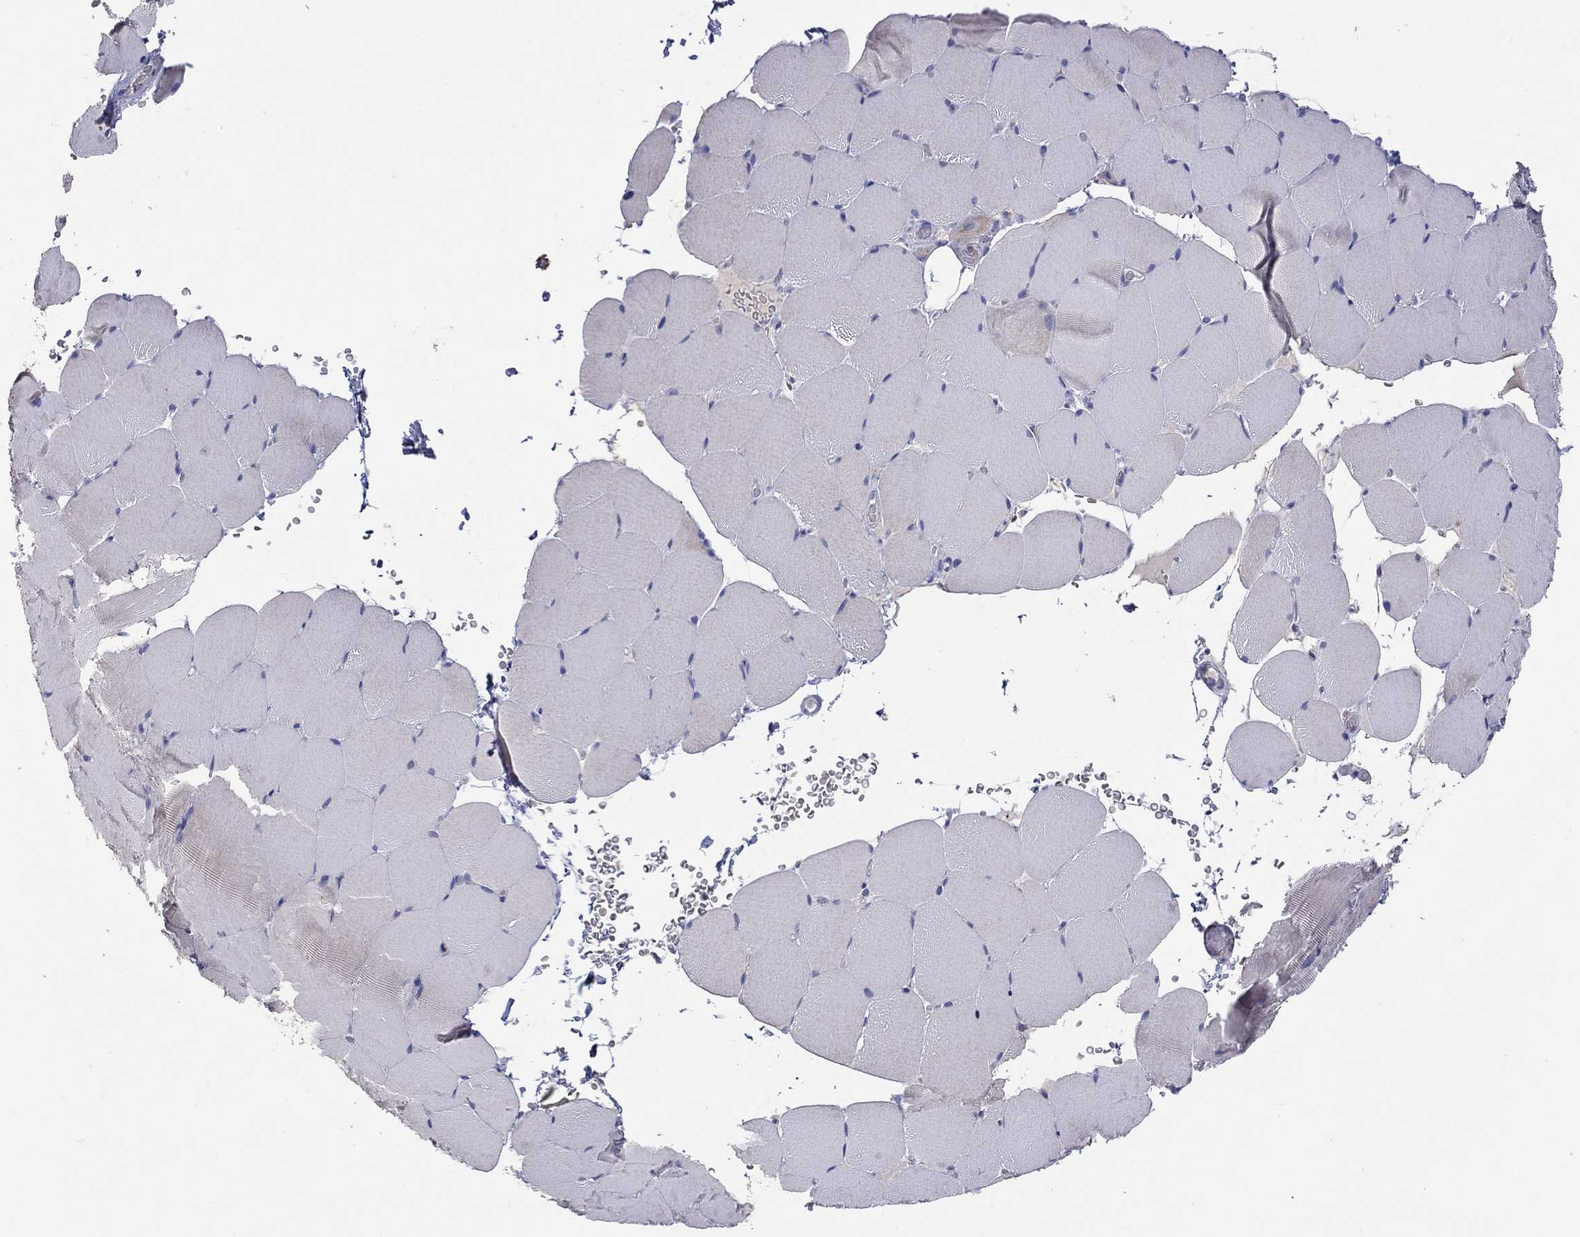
{"staining": {"intensity": "negative", "quantity": "none", "location": "none"}, "tissue": "skeletal muscle", "cell_type": "Myocytes", "image_type": "normal", "snomed": [{"axis": "morphology", "description": "Normal tissue, NOS"}, {"axis": "topography", "description": "Skeletal muscle"}], "caption": "A micrograph of skeletal muscle stained for a protein displays no brown staining in myocytes.", "gene": "HPS5", "patient": {"sex": "female", "age": 37}}